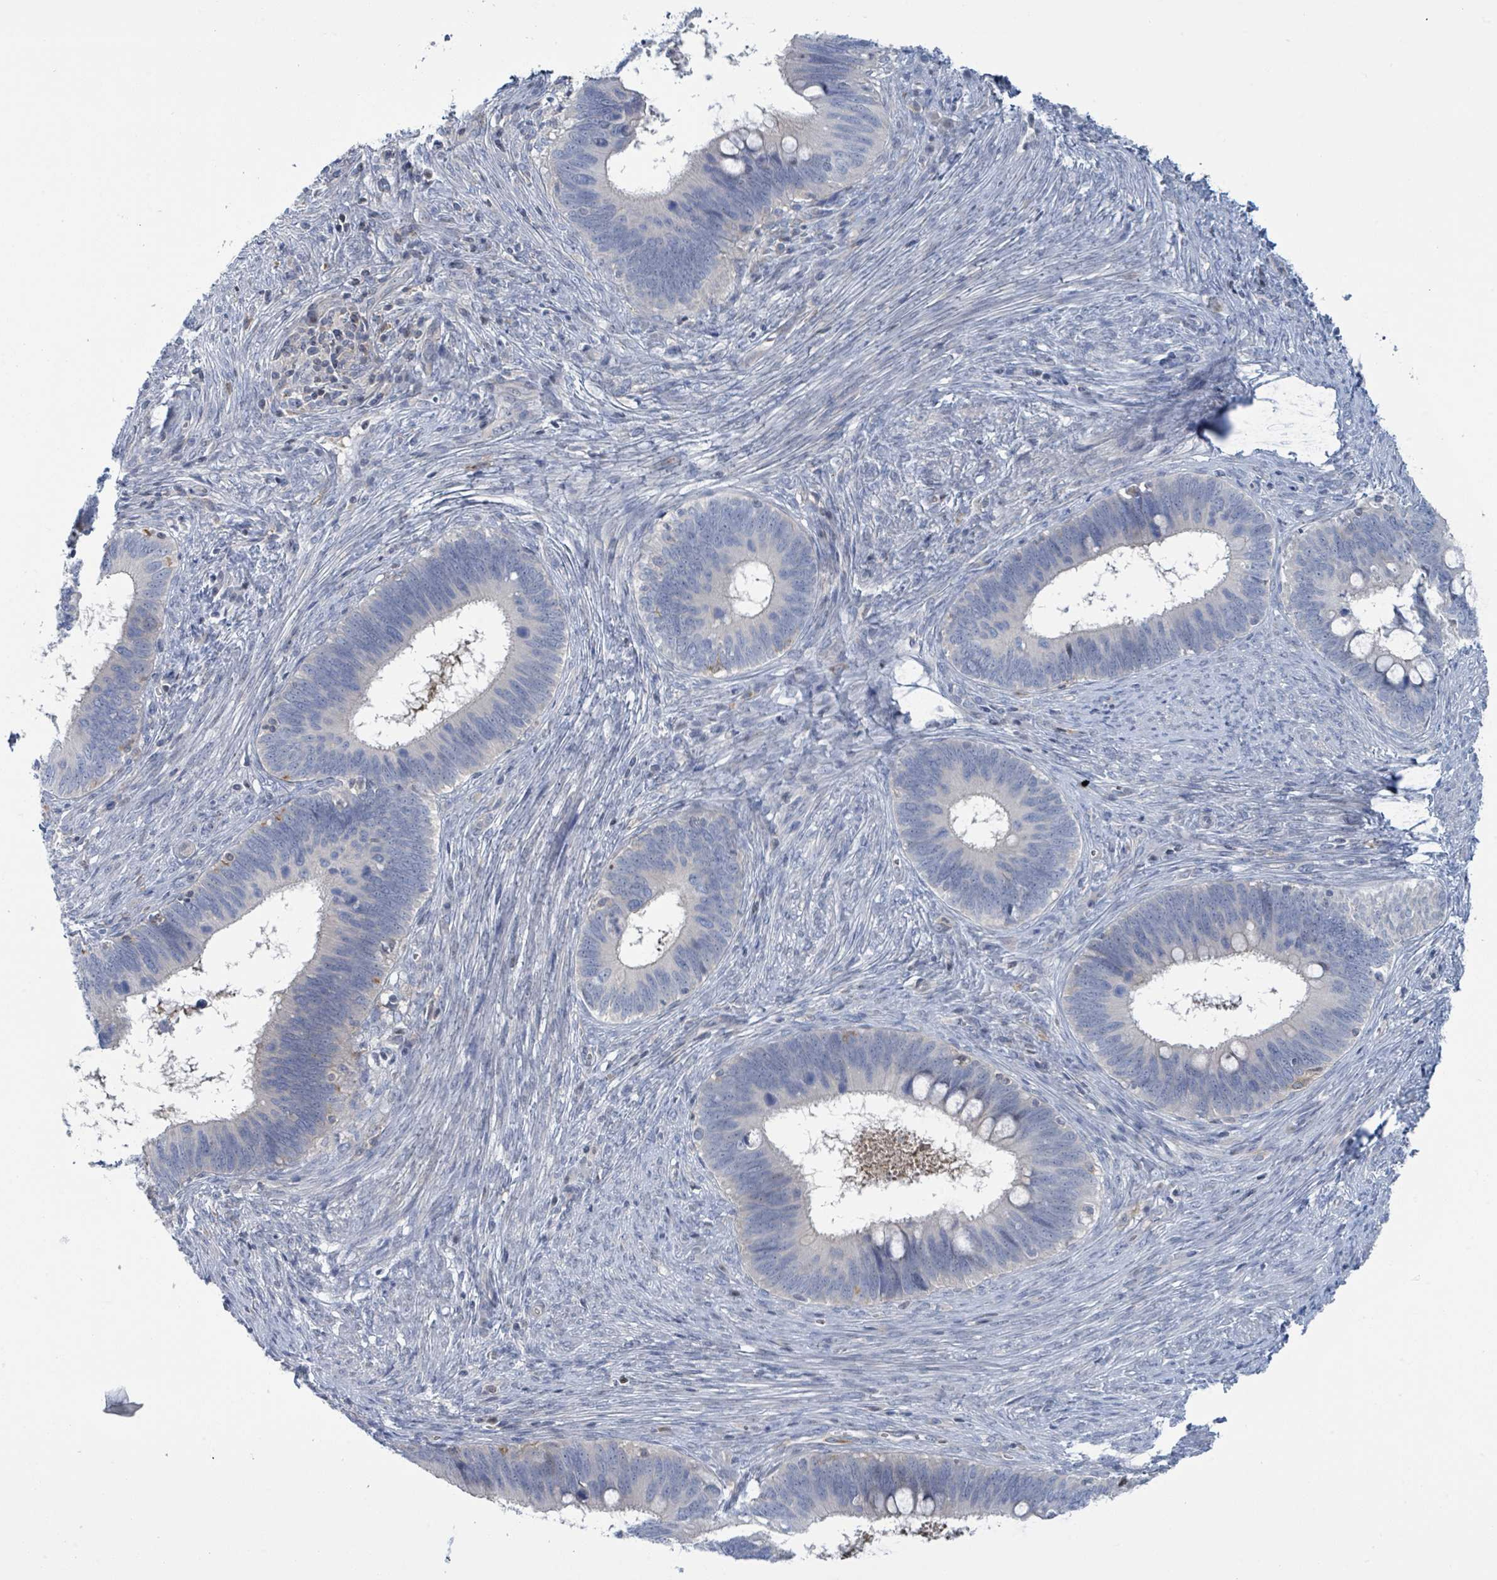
{"staining": {"intensity": "negative", "quantity": "none", "location": "none"}, "tissue": "cervical cancer", "cell_type": "Tumor cells", "image_type": "cancer", "snomed": [{"axis": "morphology", "description": "Adenocarcinoma, NOS"}, {"axis": "topography", "description": "Cervix"}], "caption": "Tumor cells are negative for brown protein staining in cervical adenocarcinoma.", "gene": "DGKZ", "patient": {"sex": "female", "age": 42}}